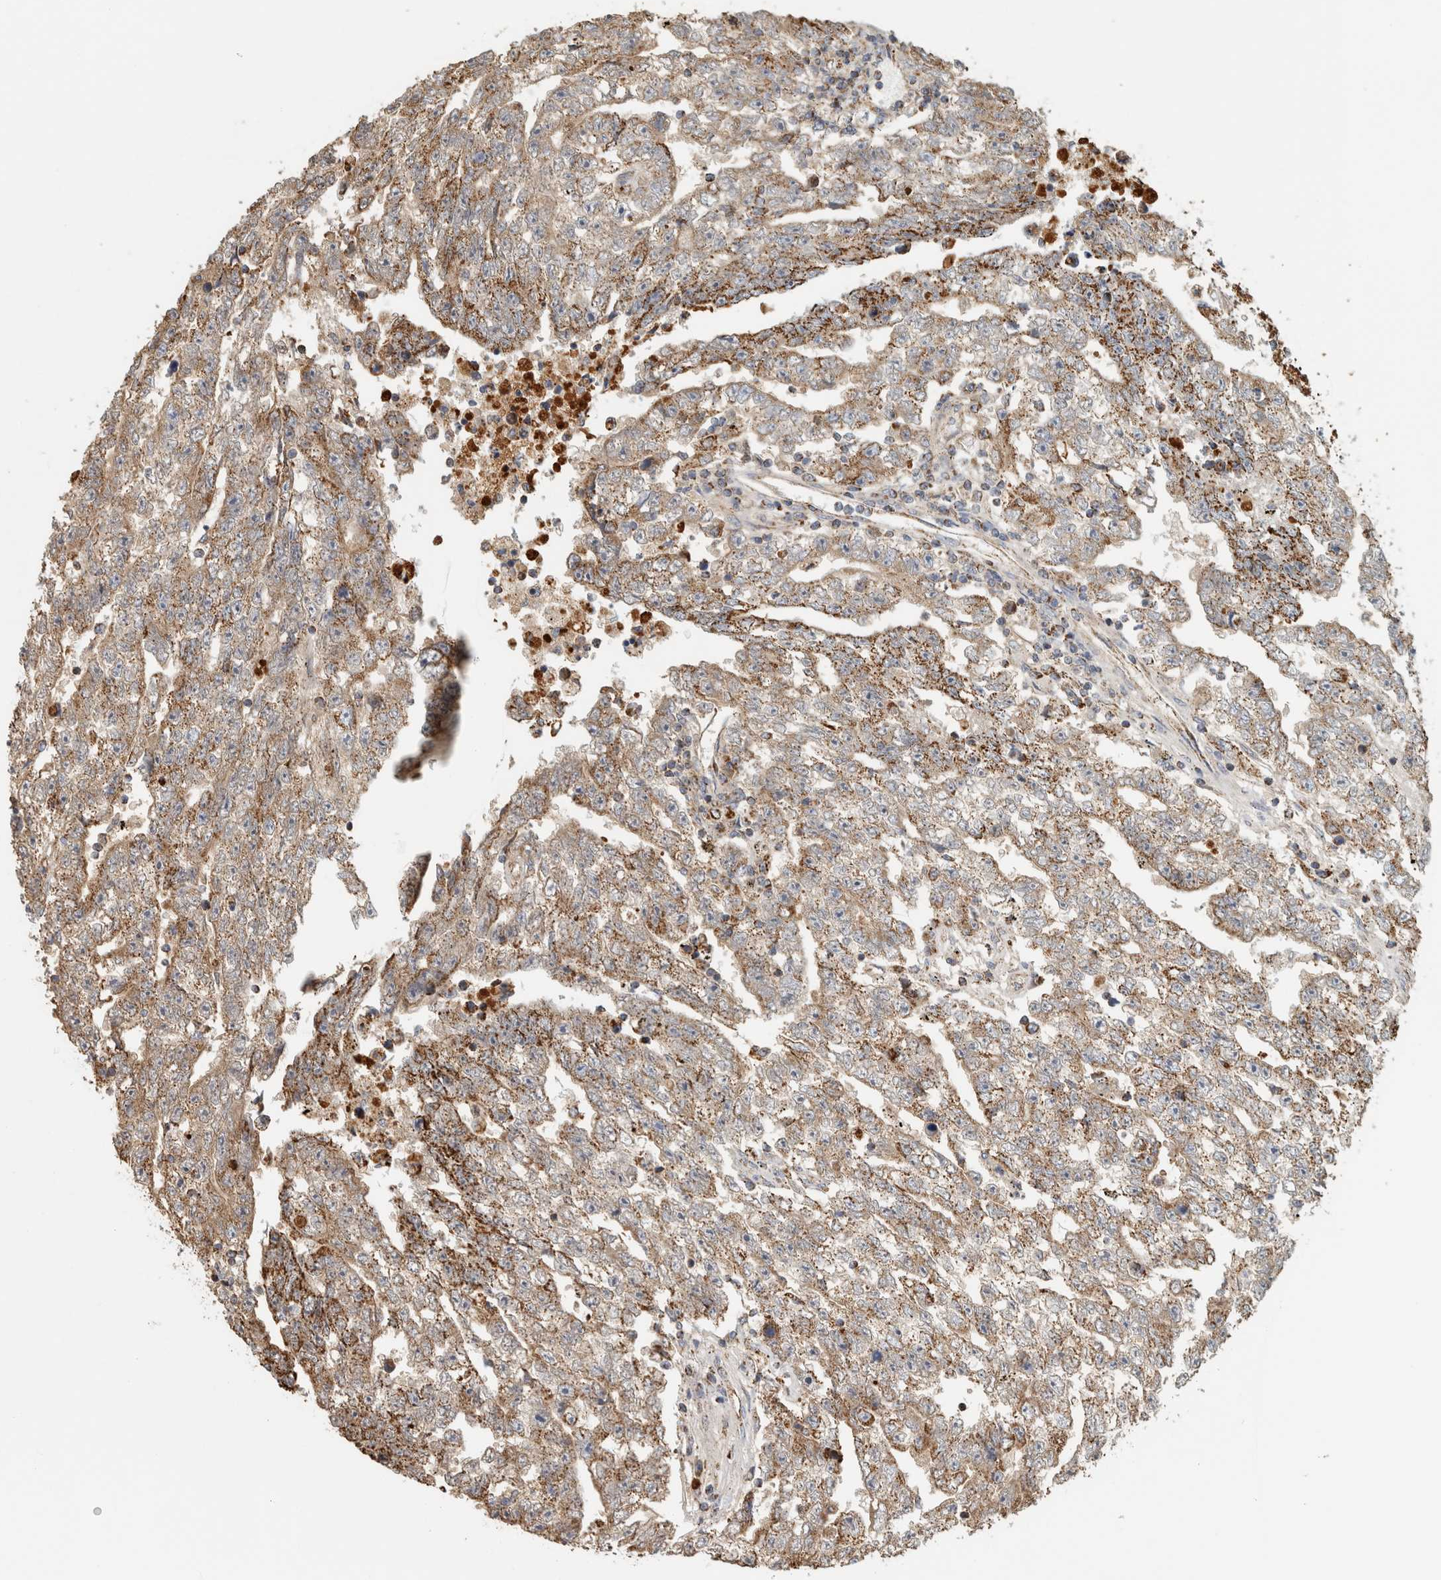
{"staining": {"intensity": "weak", "quantity": ">75%", "location": "cytoplasmic/membranous"}, "tissue": "testis cancer", "cell_type": "Tumor cells", "image_type": "cancer", "snomed": [{"axis": "morphology", "description": "Carcinoma, Embryonal, NOS"}, {"axis": "topography", "description": "Testis"}], "caption": "A photomicrograph of human embryonal carcinoma (testis) stained for a protein exhibits weak cytoplasmic/membranous brown staining in tumor cells.", "gene": "ST8SIA1", "patient": {"sex": "male", "age": 25}}